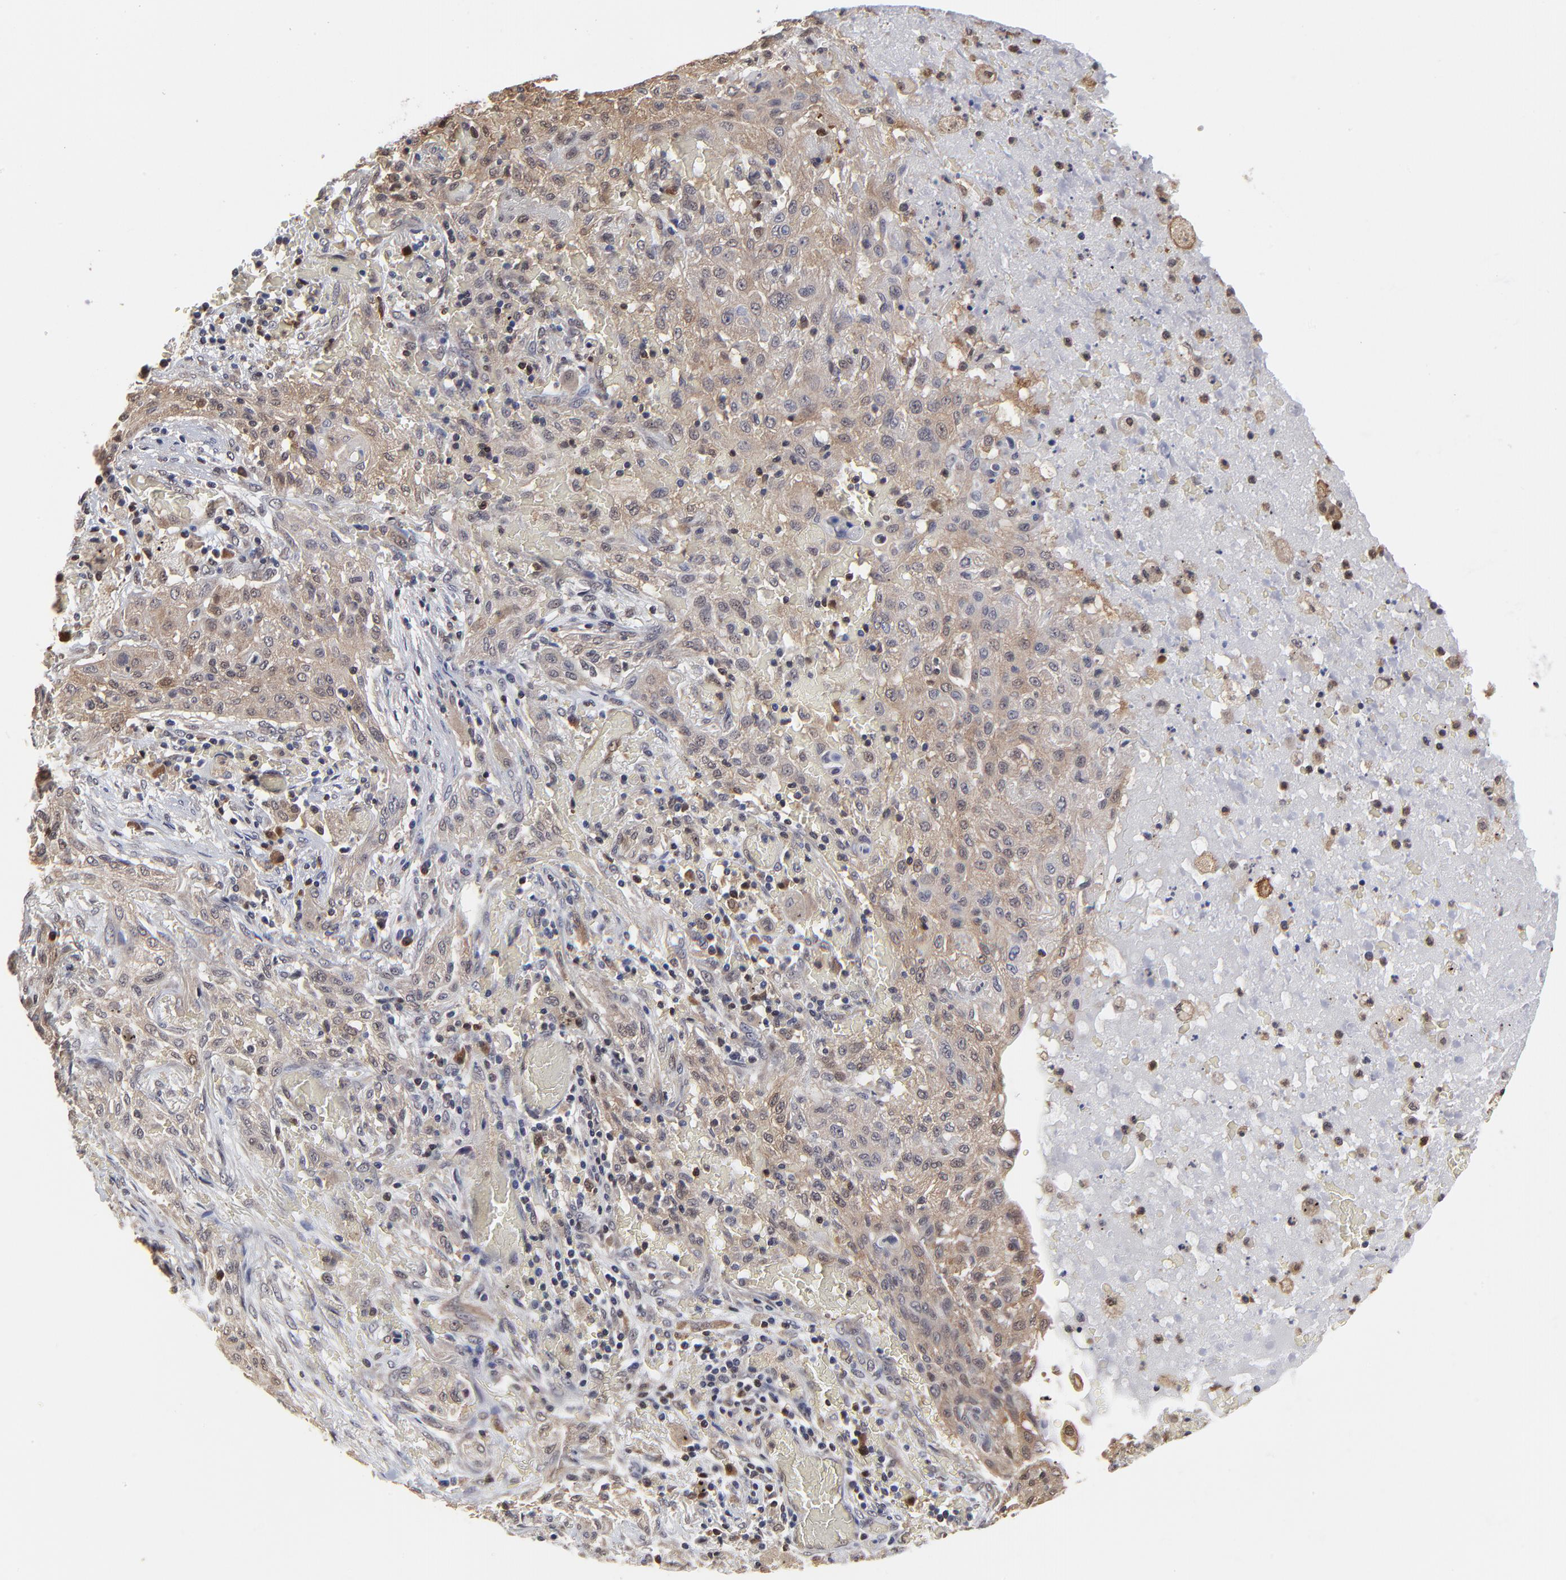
{"staining": {"intensity": "weak", "quantity": "<25%", "location": "cytoplasmic/membranous"}, "tissue": "lung cancer", "cell_type": "Tumor cells", "image_type": "cancer", "snomed": [{"axis": "morphology", "description": "Squamous cell carcinoma, NOS"}, {"axis": "topography", "description": "Lung"}], "caption": "Histopathology image shows no protein positivity in tumor cells of squamous cell carcinoma (lung) tissue.", "gene": "CASP3", "patient": {"sex": "female", "age": 47}}